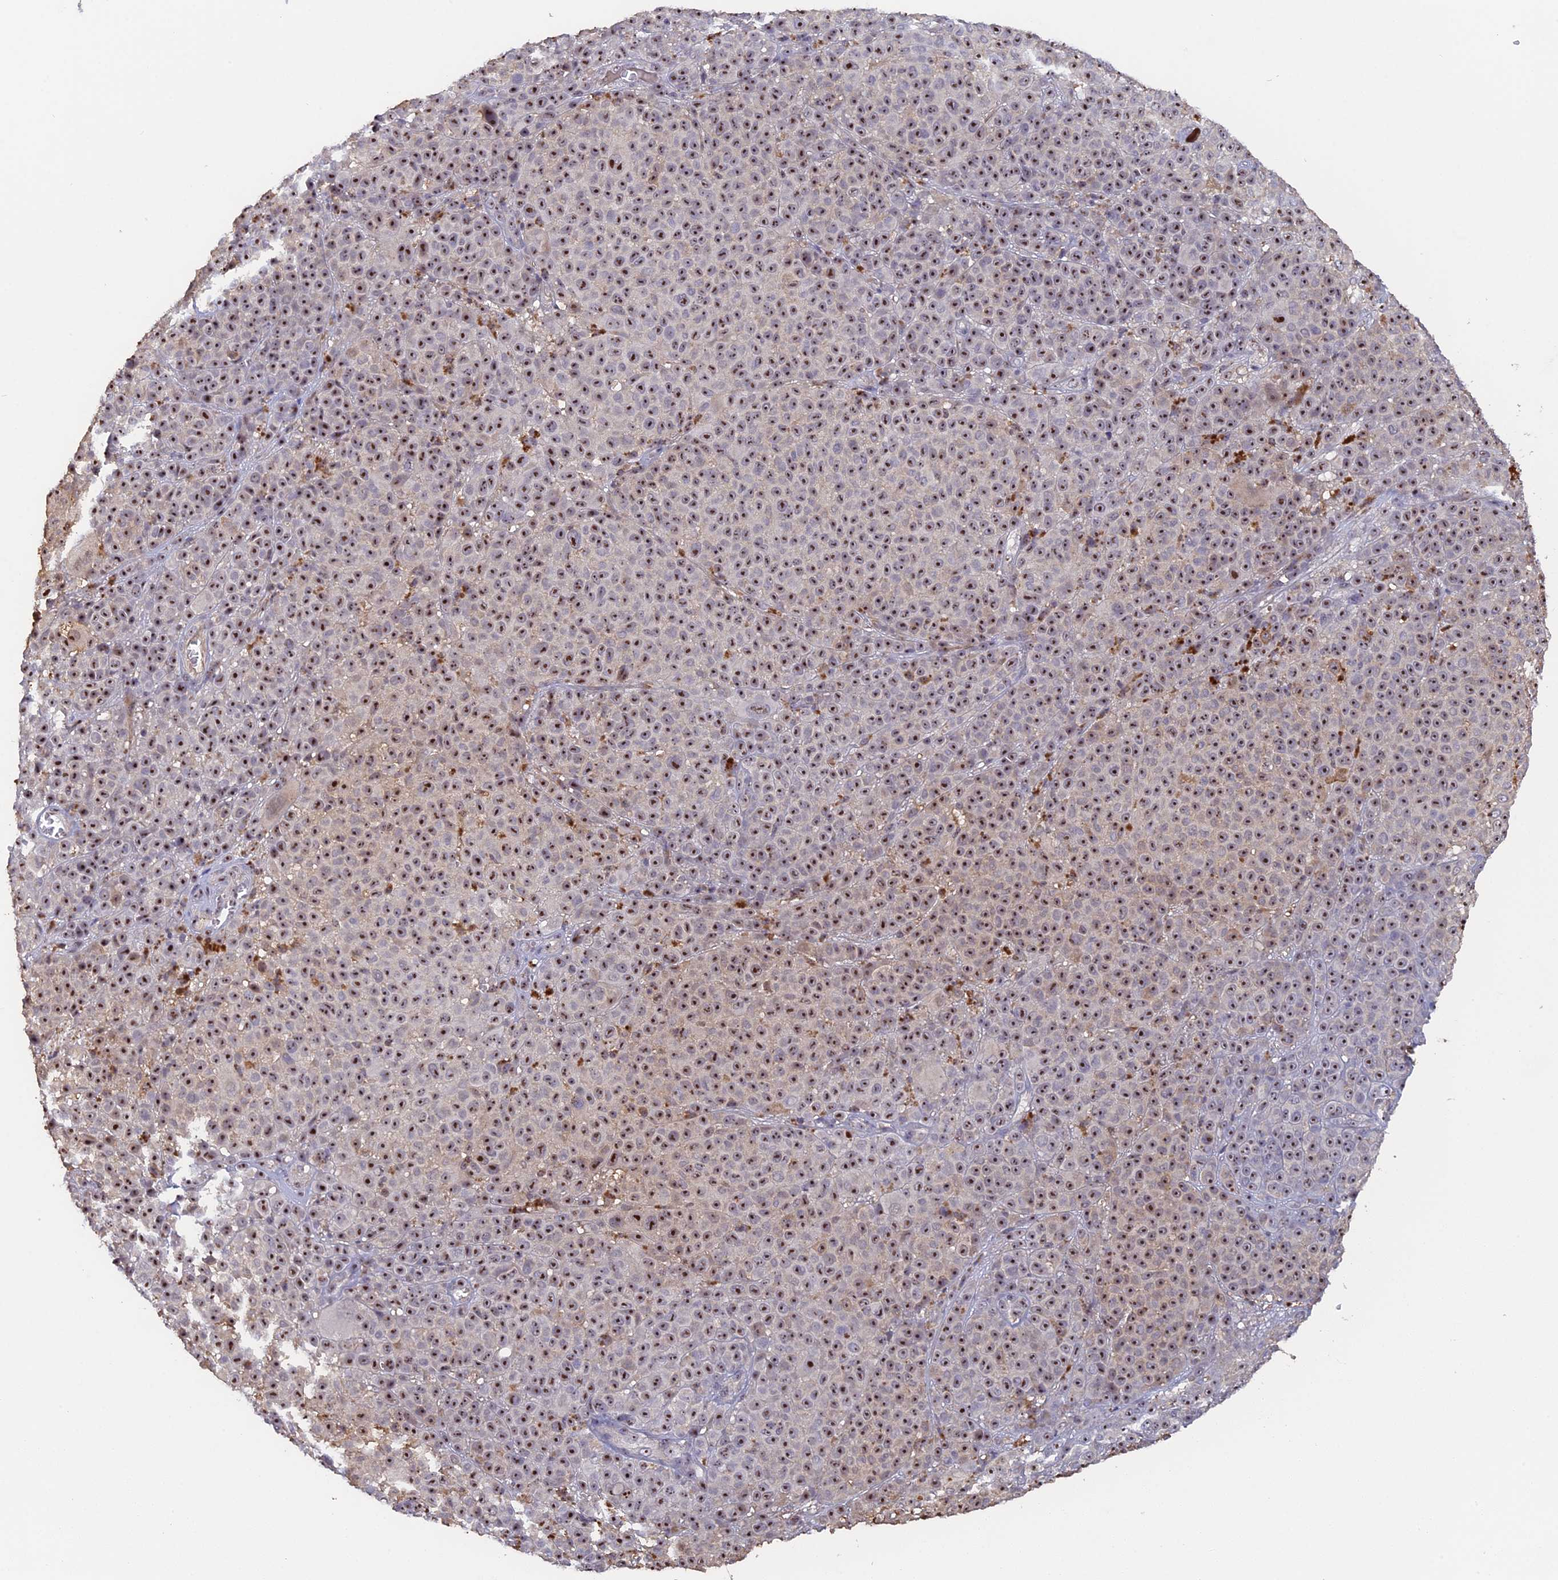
{"staining": {"intensity": "strong", "quantity": ">75%", "location": "nuclear"}, "tissue": "melanoma", "cell_type": "Tumor cells", "image_type": "cancer", "snomed": [{"axis": "morphology", "description": "Malignant melanoma, NOS"}, {"axis": "topography", "description": "Skin"}], "caption": "Brown immunohistochemical staining in malignant melanoma demonstrates strong nuclear positivity in about >75% of tumor cells. (IHC, brightfield microscopy, high magnification).", "gene": "FAM98C", "patient": {"sex": "female", "age": 94}}